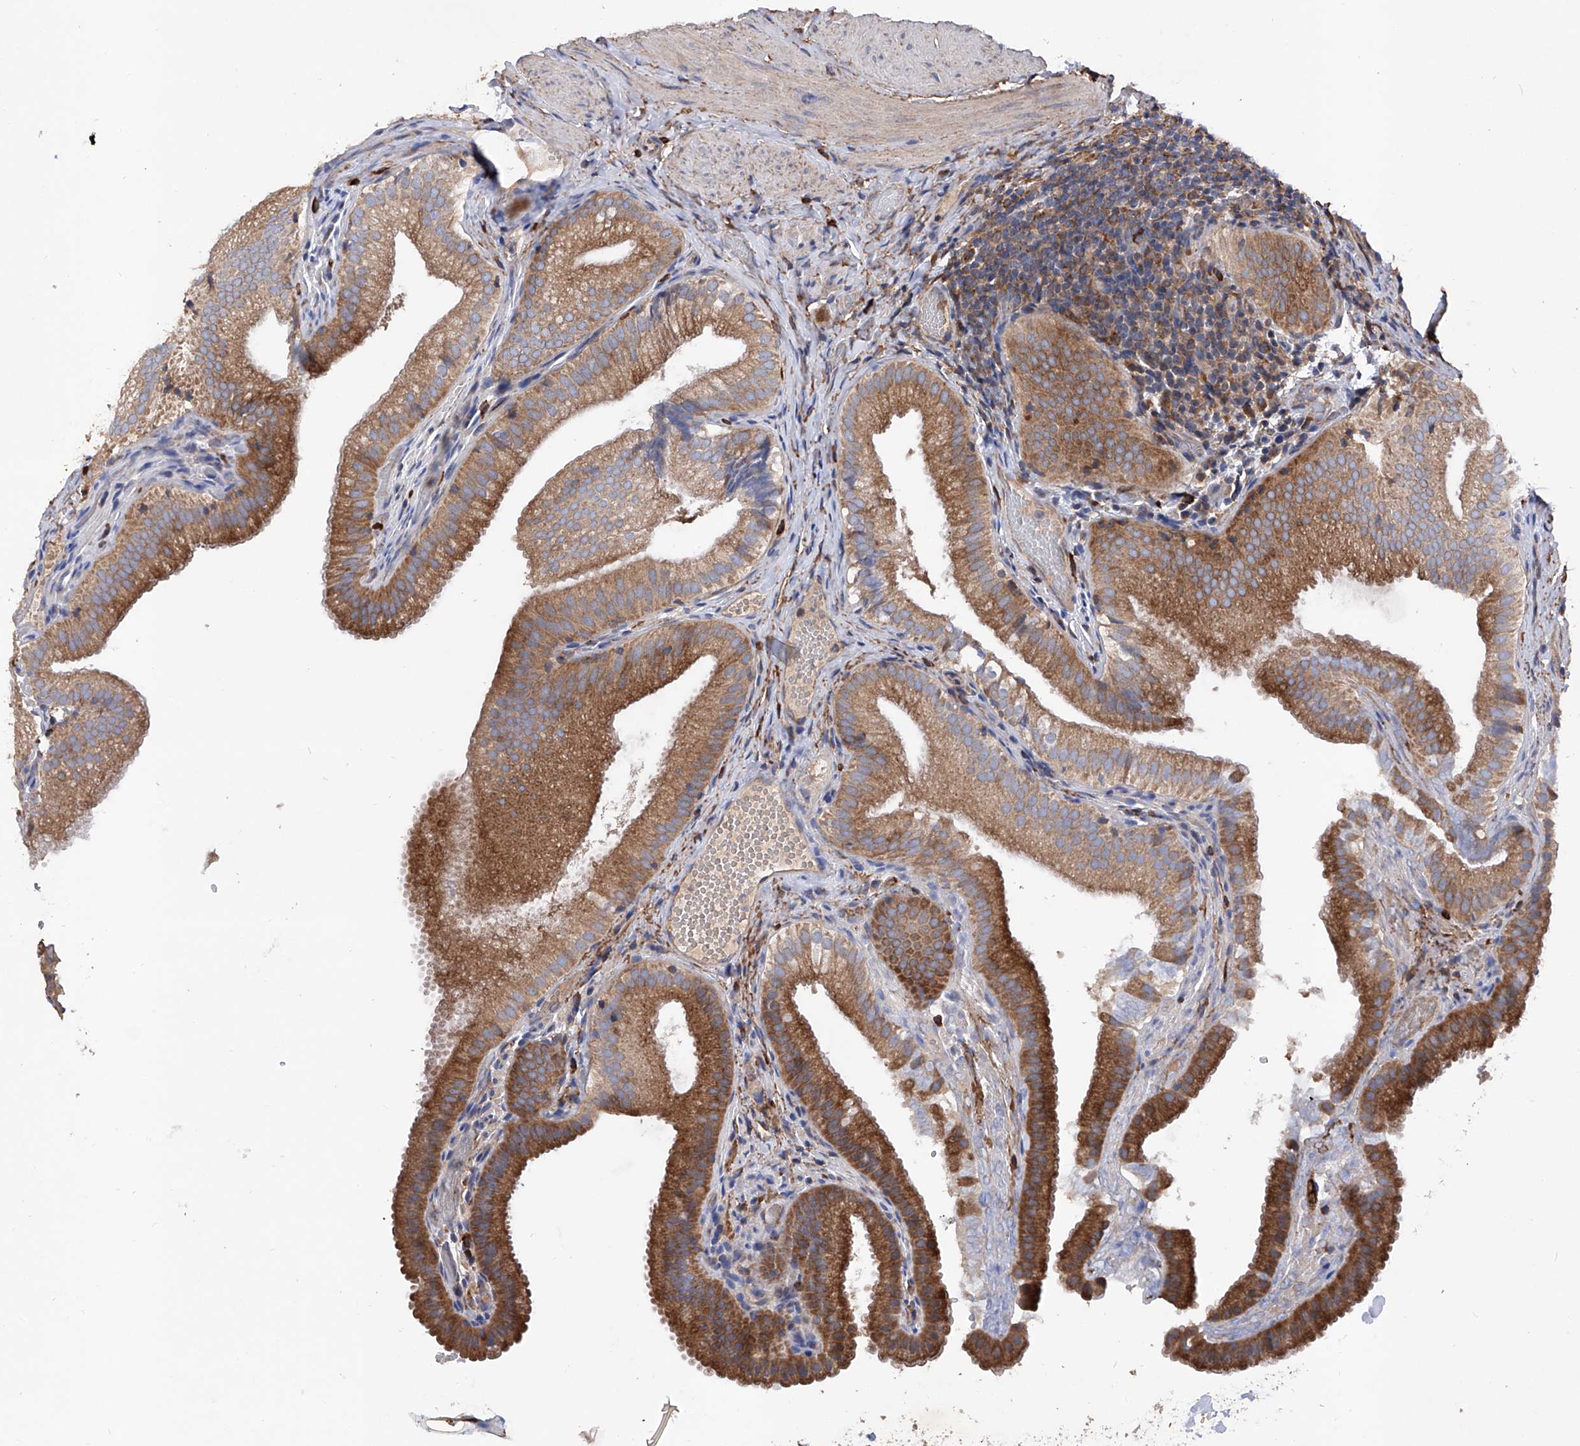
{"staining": {"intensity": "strong", "quantity": ">75%", "location": "cytoplasmic/membranous"}, "tissue": "gallbladder", "cell_type": "Glandular cells", "image_type": "normal", "snomed": [{"axis": "morphology", "description": "Normal tissue, NOS"}, {"axis": "topography", "description": "Gallbladder"}], "caption": "The histopathology image demonstrates a brown stain indicating the presence of a protein in the cytoplasmic/membranous of glandular cells in gallbladder.", "gene": "INPP5B", "patient": {"sex": "female", "age": 30}}